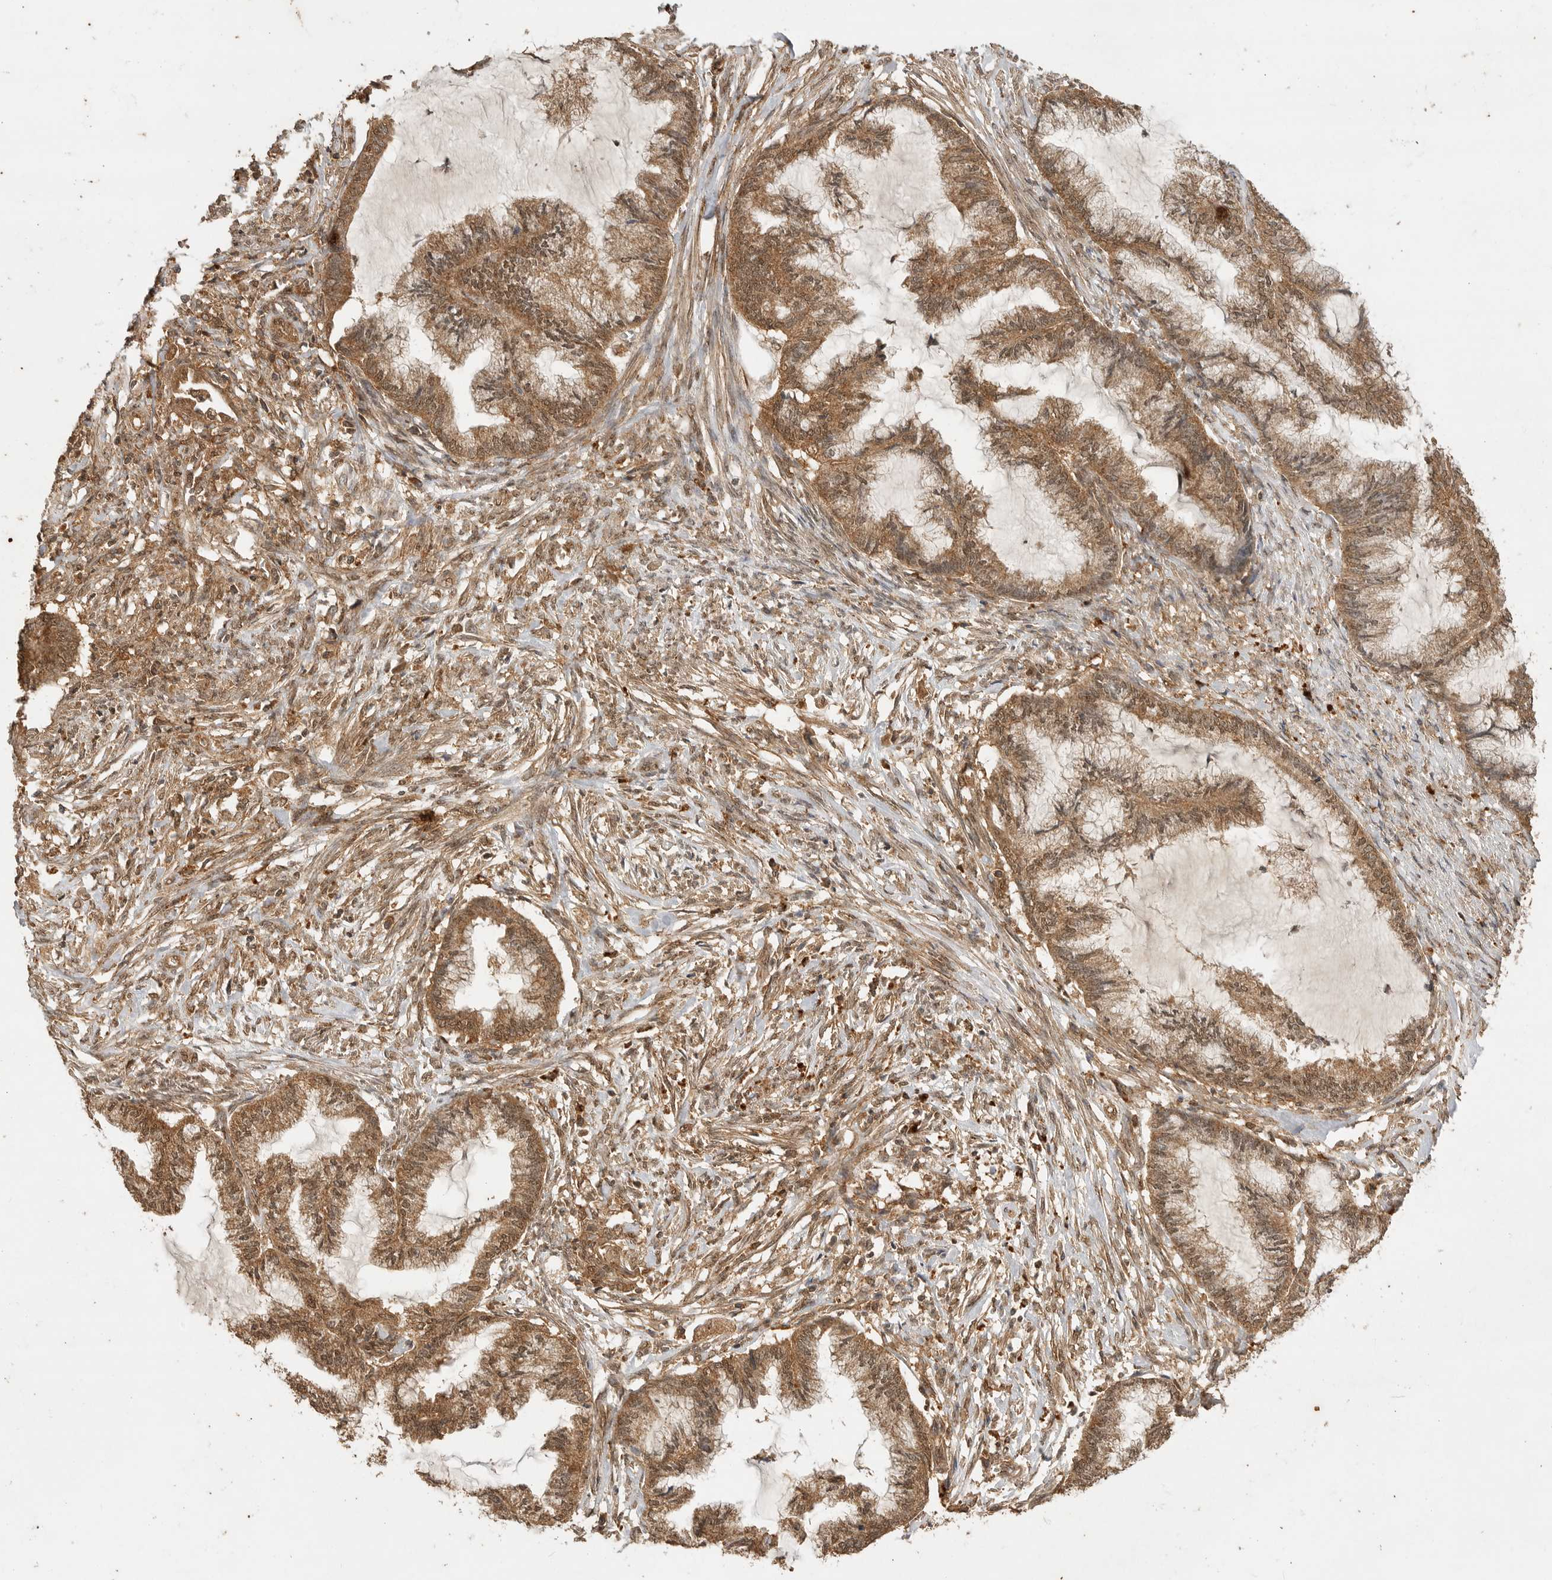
{"staining": {"intensity": "moderate", "quantity": ">75%", "location": "cytoplasmic/membranous,nuclear"}, "tissue": "endometrial cancer", "cell_type": "Tumor cells", "image_type": "cancer", "snomed": [{"axis": "morphology", "description": "Adenocarcinoma, NOS"}, {"axis": "topography", "description": "Endometrium"}], "caption": "Adenocarcinoma (endometrial) stained with IHC displays moderate cytoplasmic/membranous and nuclear expression in about >75% of tumor cells. (brown staining indicates protein expression, while blue staining denotes nuclei).", "gene": "ICOSLG", "patient": {"sex": "female", "age": 86}}